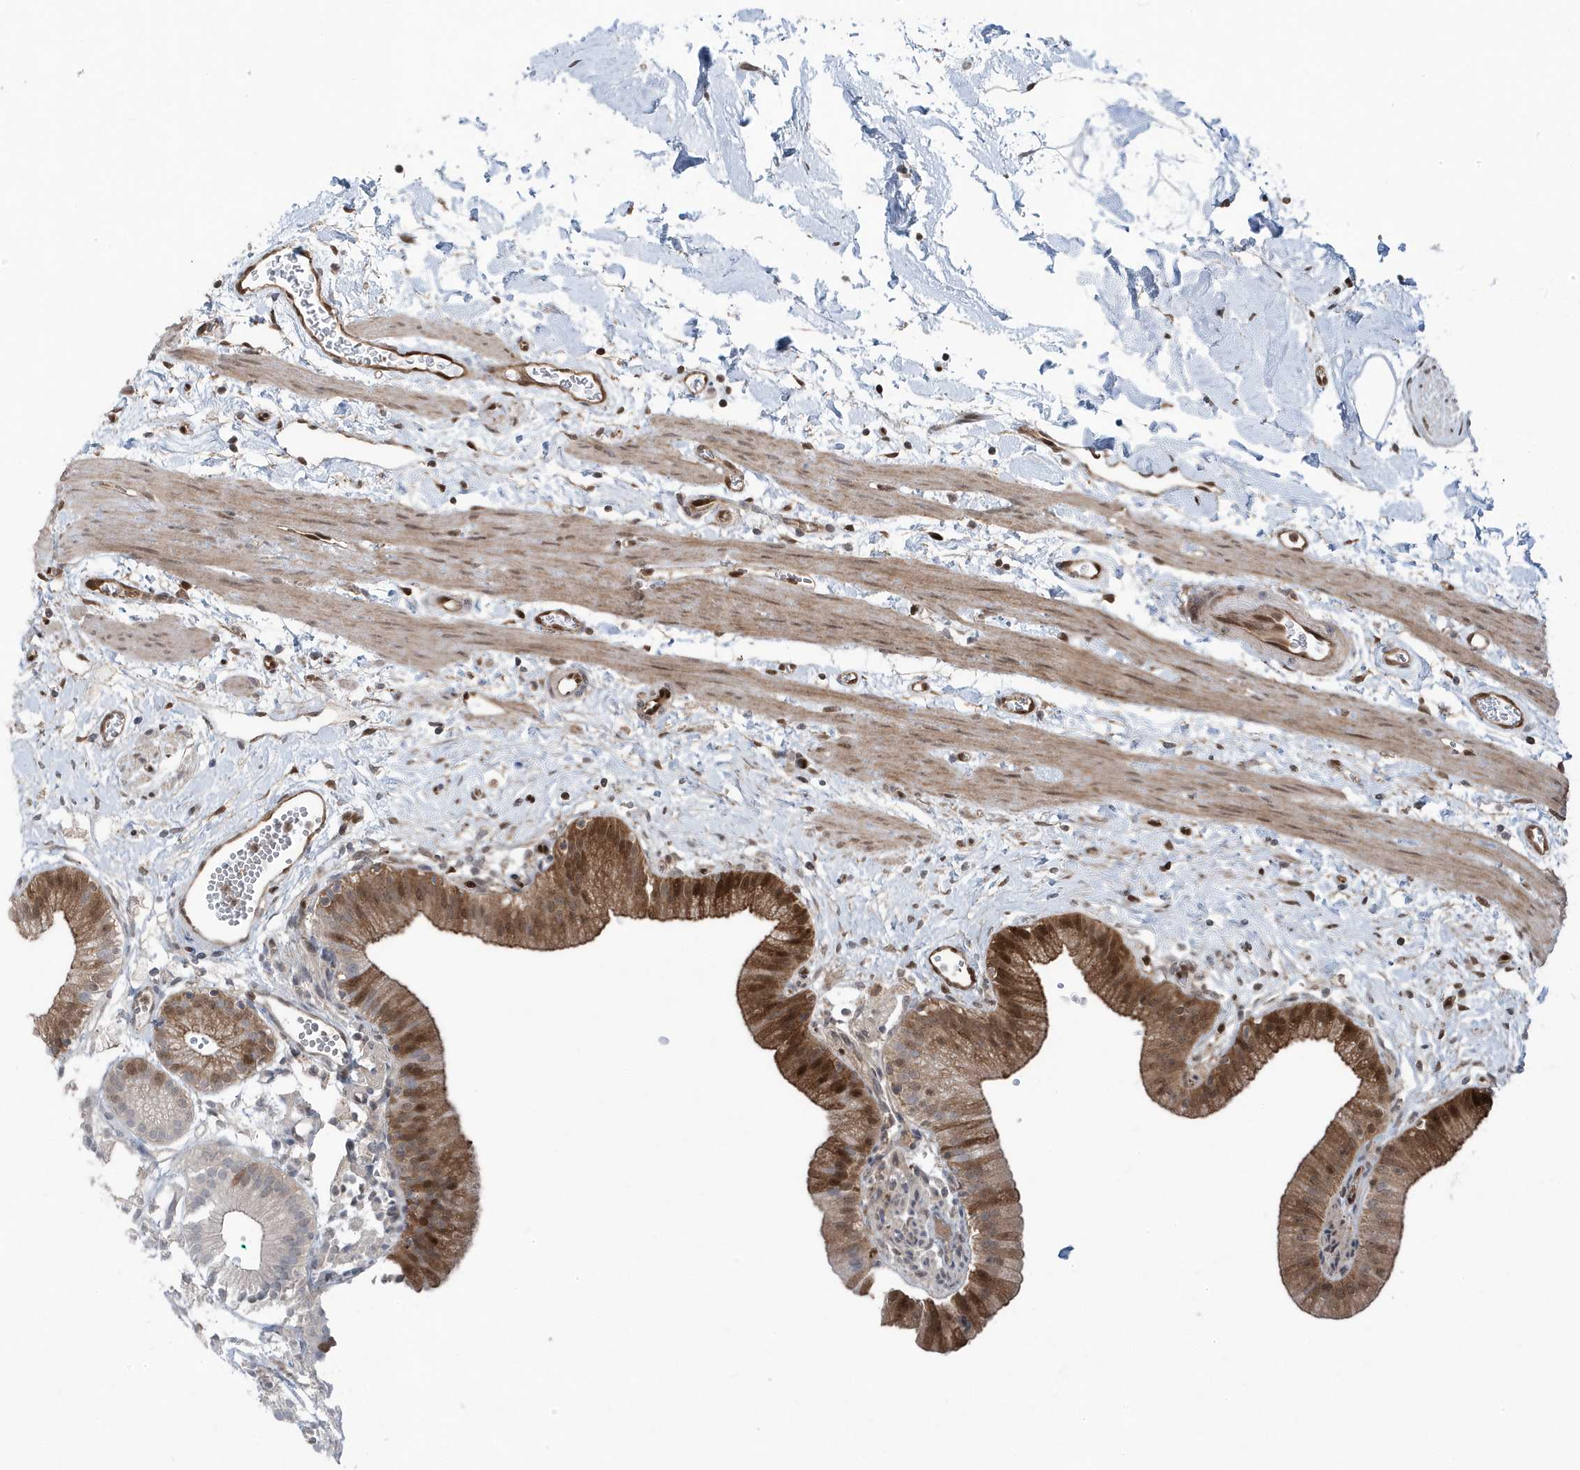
{"staining": {"intensity": "strong", "quantity": ">75%", "location": "cytoplasmic/membranous,nuclear"}, "tissue": "gallbladder", "cell_type": "Glandular cells", "image_type": "normal", "snomed": [{"axis": "morphology", "description": "Normal tissue, NOS"}, {"axis": "topography", "description": "Gallbladder"}], "caption": "Protein analysis of unremarkable gallbladder reveals strong cytoplasmic/membranous,nuclear staining in about >75% of glandular cells. (Stains: DAB in brown, nuclei in blue, Microscopy: brightfield microscopy at high magnification).", "gene": "MAPK1IP1L", "patient": {"sex": "male", "age": 55}}